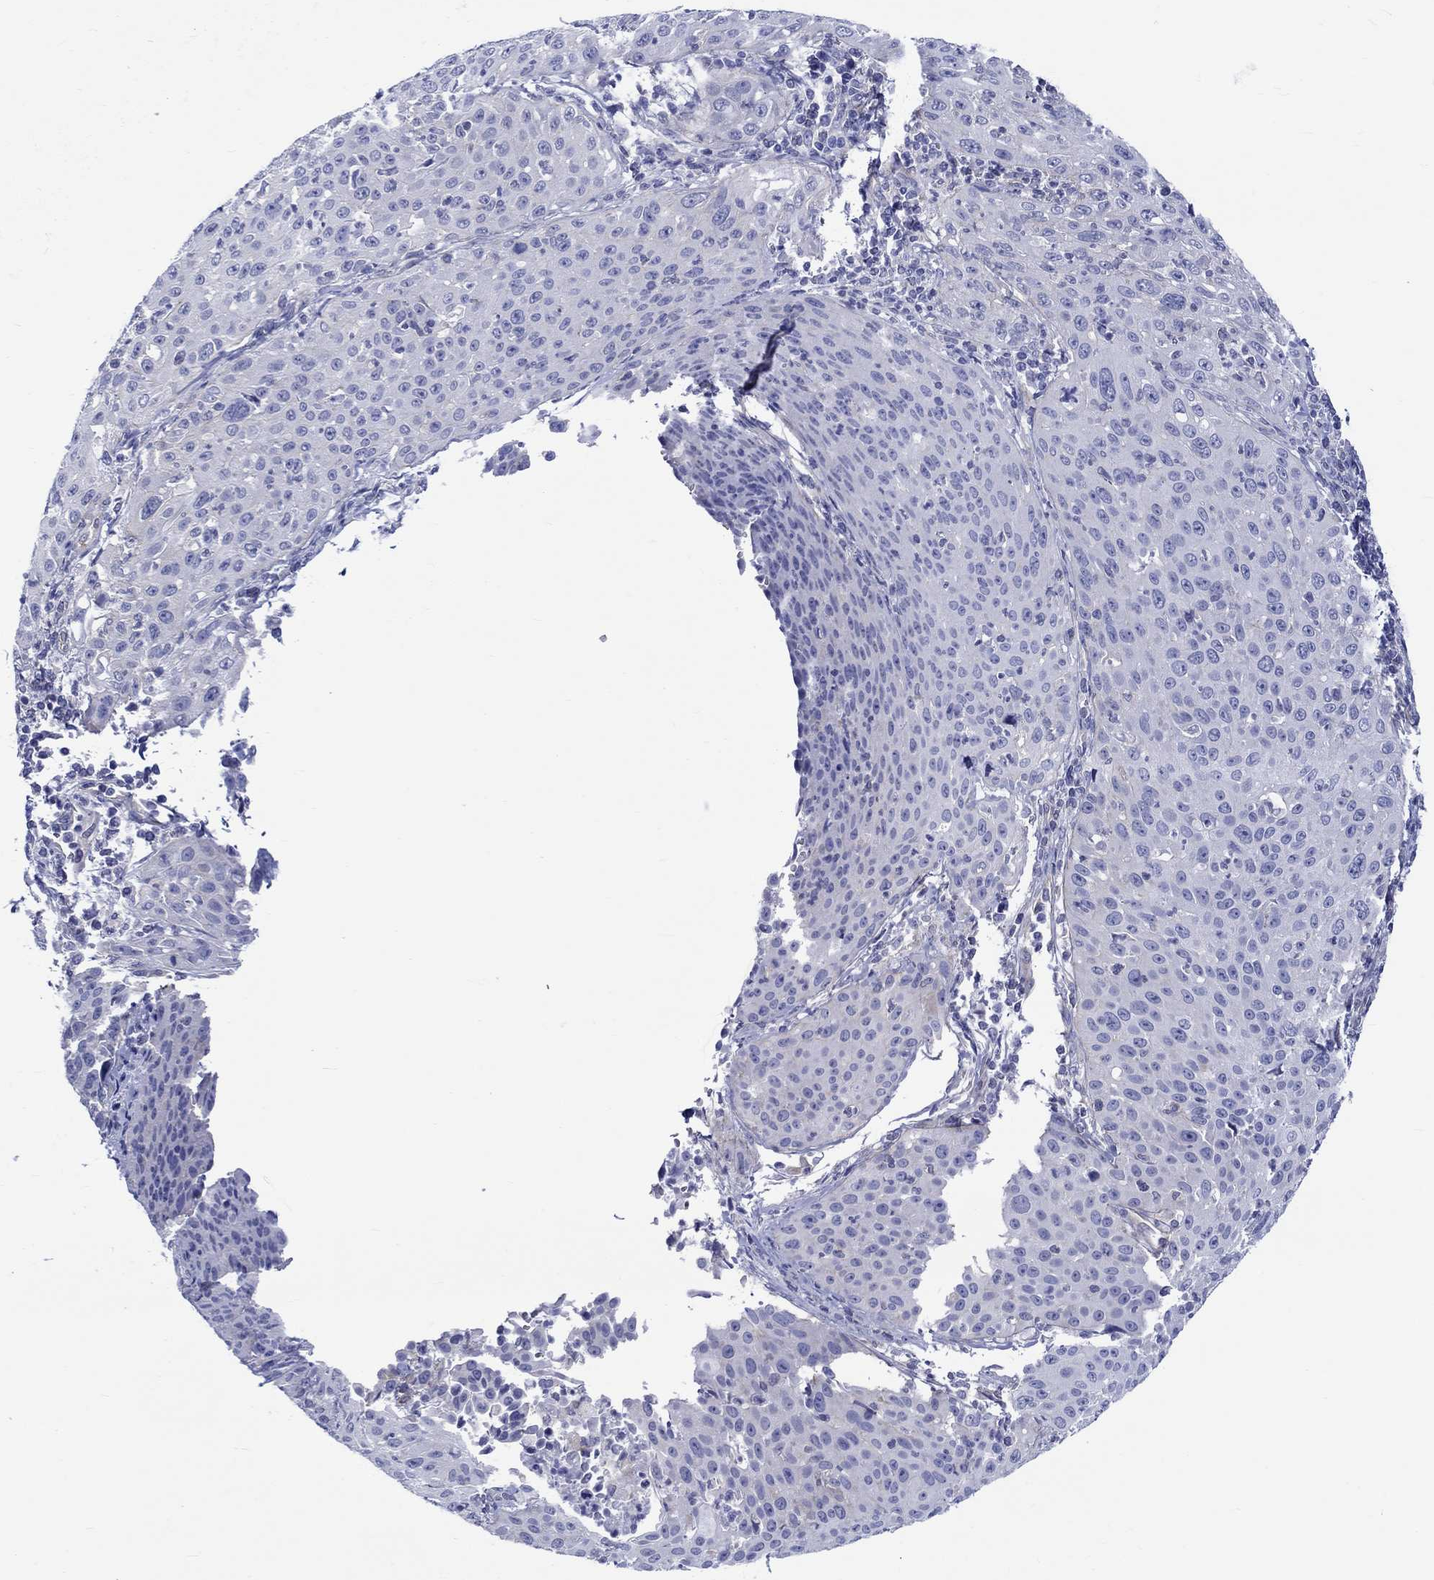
{"staining": {"intensity": "negative", "quantity": "none", "location": "none"}, "tissue": "cervical cancer", "cell_type": "Tumor cells", "image_type": "cancer", "snomed": [{"axis": "morphology", "description": "Squamous cell carcinoma, NOS"}, {"axis": "topography", "description": "Cervix"}], "caption": "Tumor cells show no significant expression in cervical cancer (squamous cell carcinoma).", "gene": "SH2D7", "patient": {"sex": "female", "age": 26}}